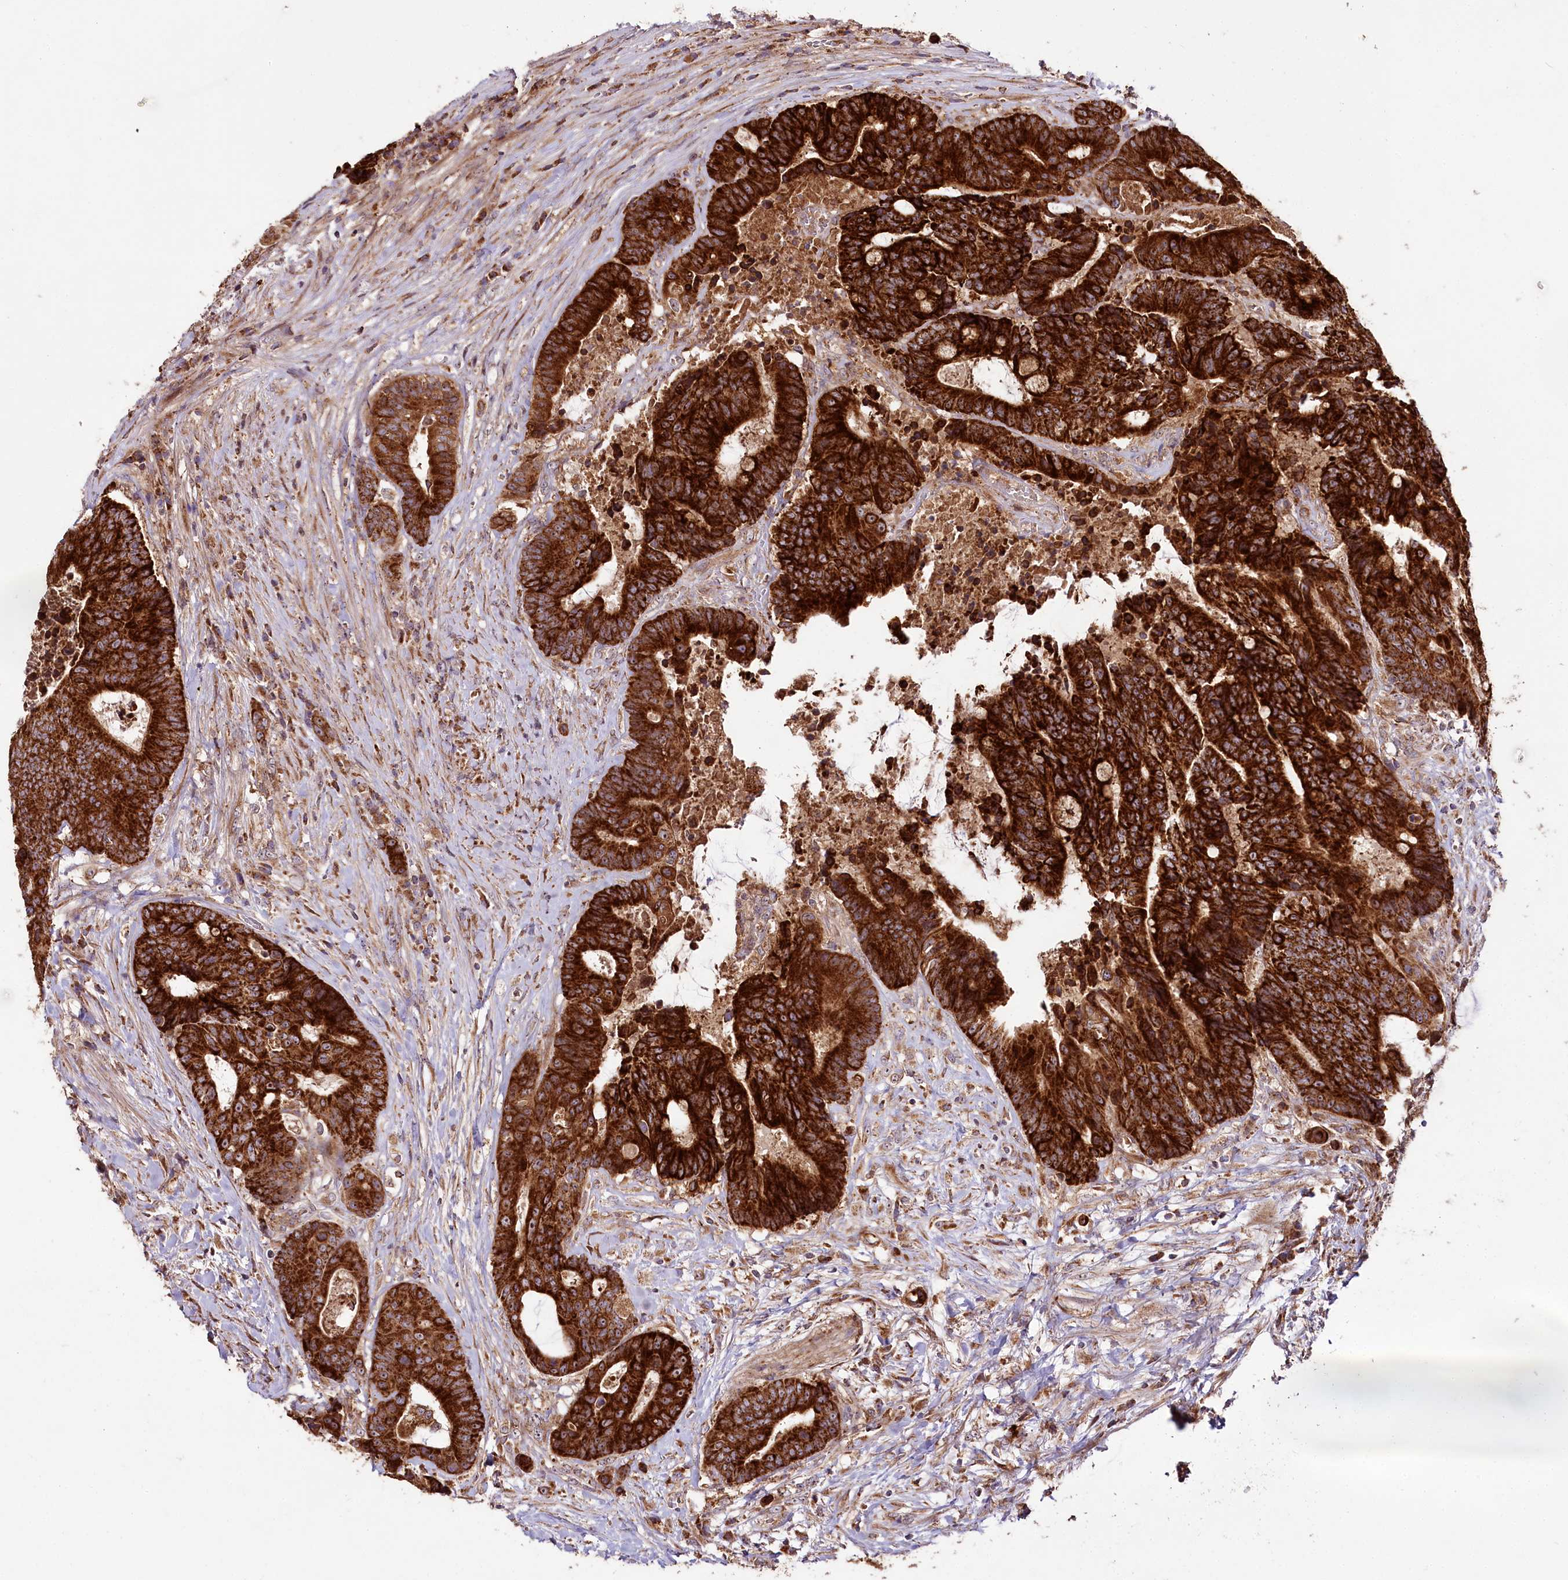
{"staining": {"intensity": "strong", "quantity": ">75%", "location": "cytoplasmic/membranous,nuclear"}, "tissue": "colorectal cancer", "cell_type": "Tumor cells", "image_type": "cancer", "snomed": [{"axis": "morphology", "description": "Adenocarcinoma, NOS"}, {"axis": "topography", "description": "Rectum"}], "caption": "An immunohistochemistry photomicrograph of tumor tissue is shown. Protein staining in brown highlights strong cytoplasmic/membranous and nuclear positivity in colorectal cancer within tumor cells.", "gene": "RAB7A", "patient": {"sex": "male", "age": 69}}